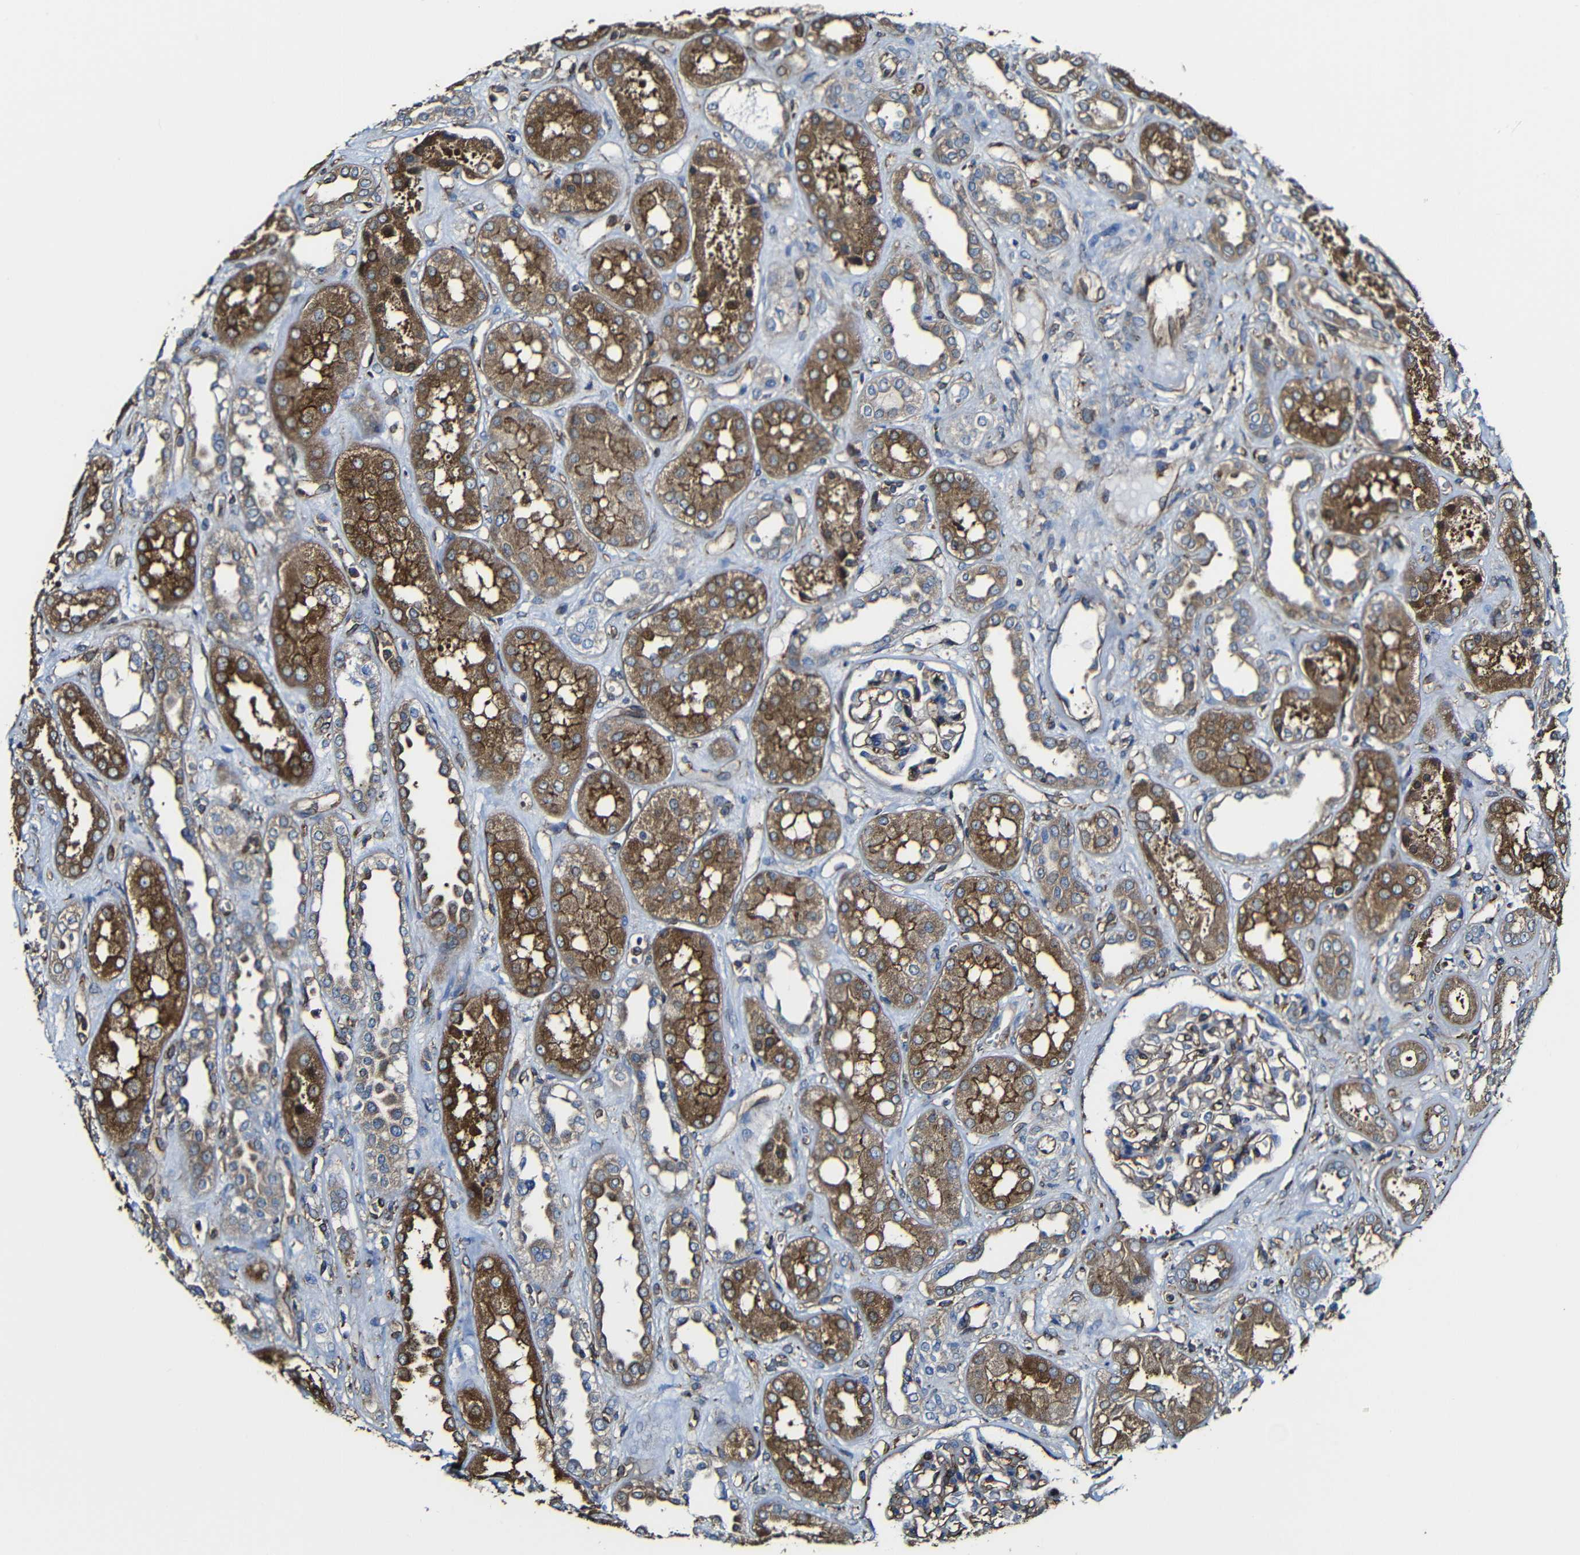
{"staining": {"intensity": "moderate", "quantity": ">75%", "location": "cytoplasmic/membranous"}, "tissue": "kidney", "cell_type": "Cells in glomeruli", "image_type": "normal", "snomed": [{"axis": "morphology", "description": "Normal tissue, NOS"}, {"axis": "topography", "description": "Kidney"}], "caption": "The photomicrograph reveals a brown stain indicating the presence of a protein in the cytoplasmic/membranous of cells in glomeruli in kidney. The protein of interest is stained brown, and the nuclei are stained in blue (DAB IHC with brightfield microscopy, high magnification).", "gene": "MSN", "patient": {"sex": "male", "age": 59}}